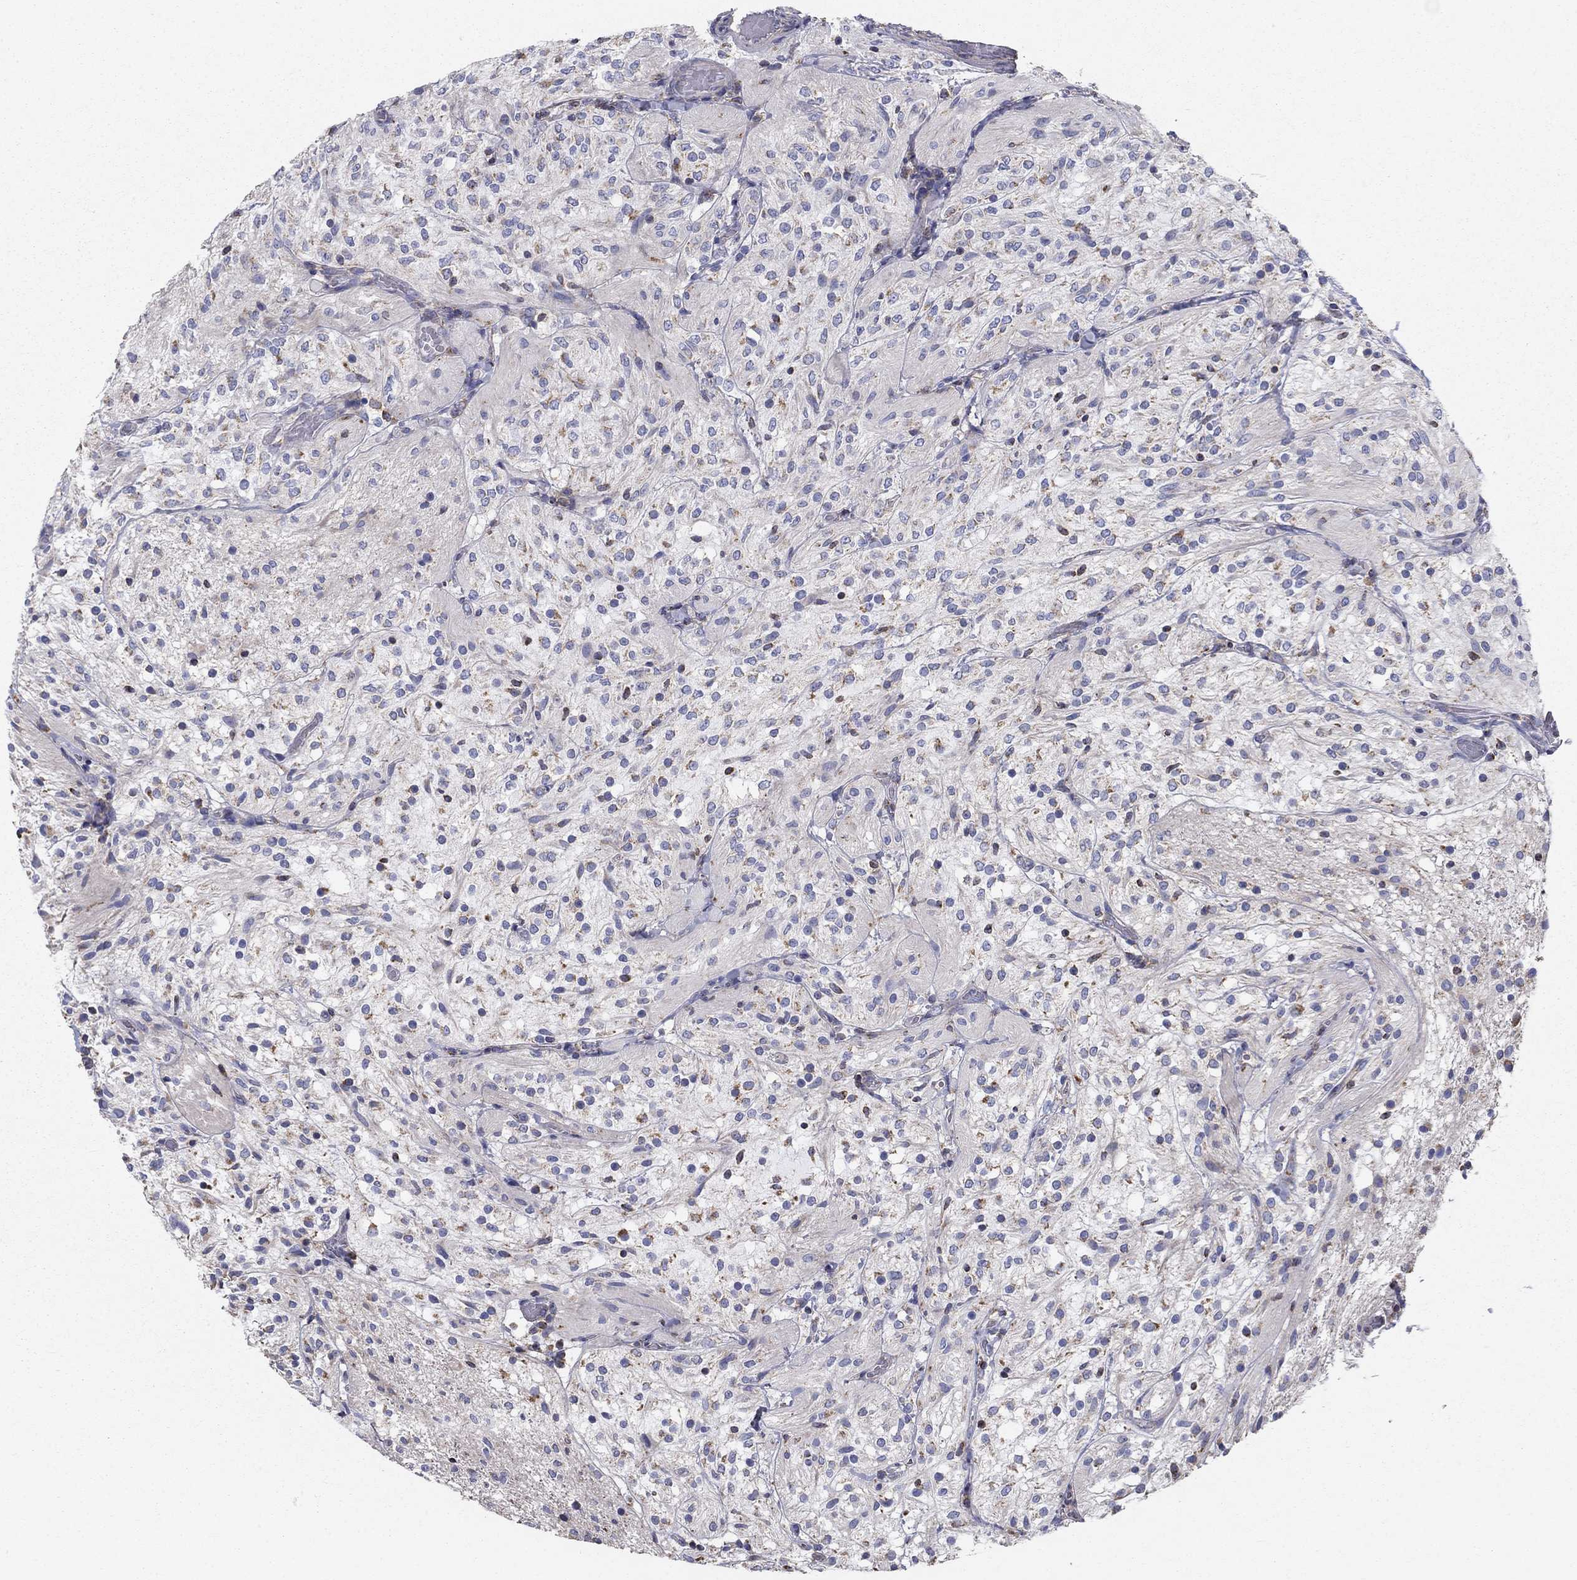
{"staining": {"intensity": "negative", "quantity": "none", "location": "none"}, "tissue": "glioma", "cell_type": "Tumor cells", "image_type": "cancer", "snomed": [{"axis": "morphology", "description": "Glioma, malignant, Low grade"}, {"axis": "topography", "description": "Brain"}], "caption": "Protein analysis of glioma exhibits no significant staining in tumor cells.", "gene": "NME5", "patient": {"sex": "male", "age": 3}}